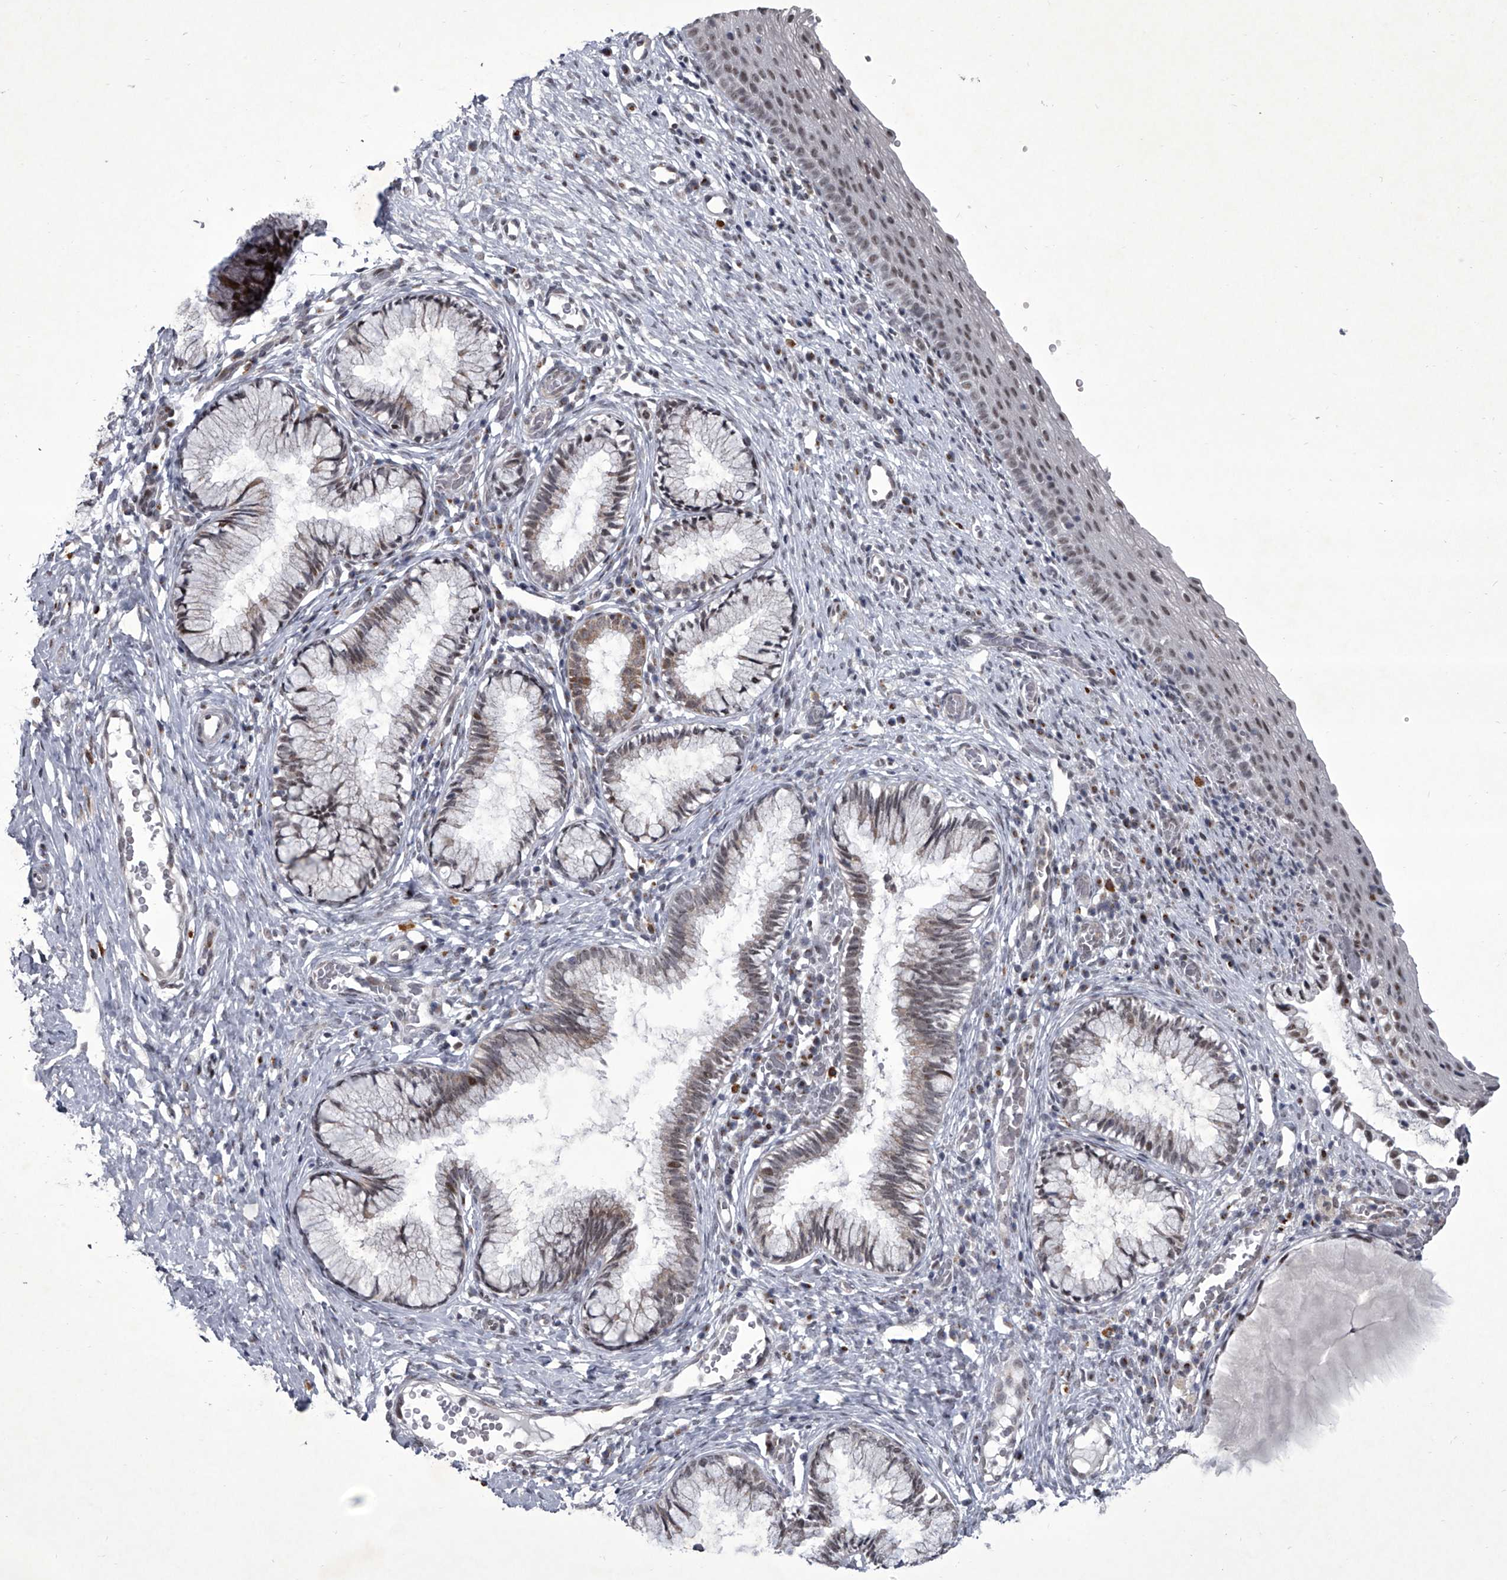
{"staining": {"intensity": "moderate", "quantity": "<25%", "location": "cytoplasmic/membranous,nuclear"}, "tissue": "cervix", "cell_type": "Glandular cells", "image_type": "normal", "snomed": [{"axis": "morphology", "description": "Normal tissue, NOS"}, {"axis": "topography", "description": "Cervix"}], "caption": "There is low levels of moderate cytoplasmic/membranous,nuclear positivity in glandular cells of normal cervix, as demonstrated by immunohistochemical staining (brown color).", "gene": "MLLT1", "patient": {"sex": "female", "age": 27}}